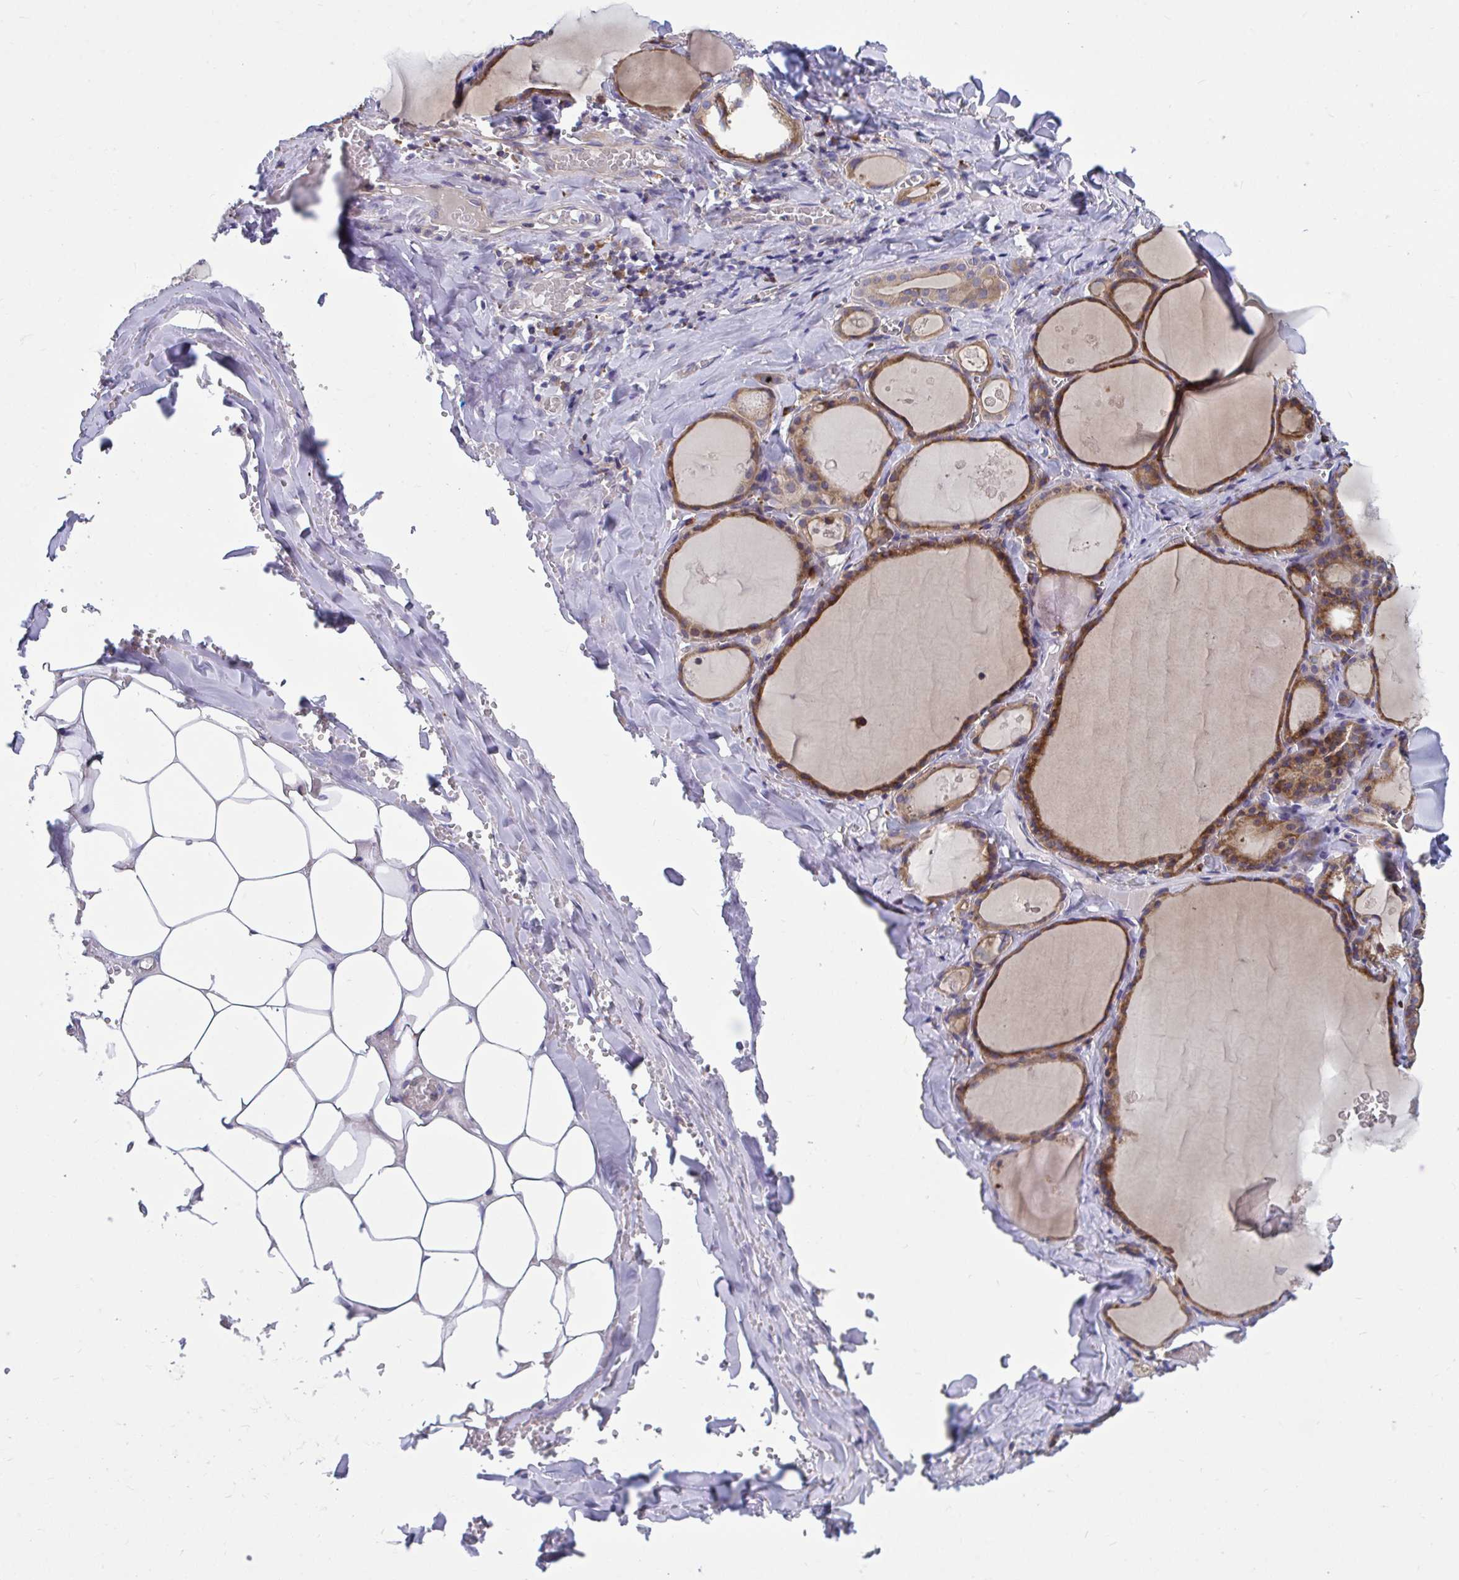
{"staining": {"intensity": "moderate", "quantity": ">75%", "location": "cytoplasmic/membranous"}, "tissue": "thyroid gland", "cell_type": "Glandular cells", "image_type": "normal", "snomed": [{"axis": "morphology", "description": "Normal tissue, NOS"}, {"axis": "topography", "description": "Thyroid gland"}], "caption": "IHC of normal human thyroid gland demonstrates medium levels of moderate cytoplasmic/membranous staining in approximately >75% of glandular cells.", "gene": "WBP1", "patient": {"sex": "male", "age": 56}}